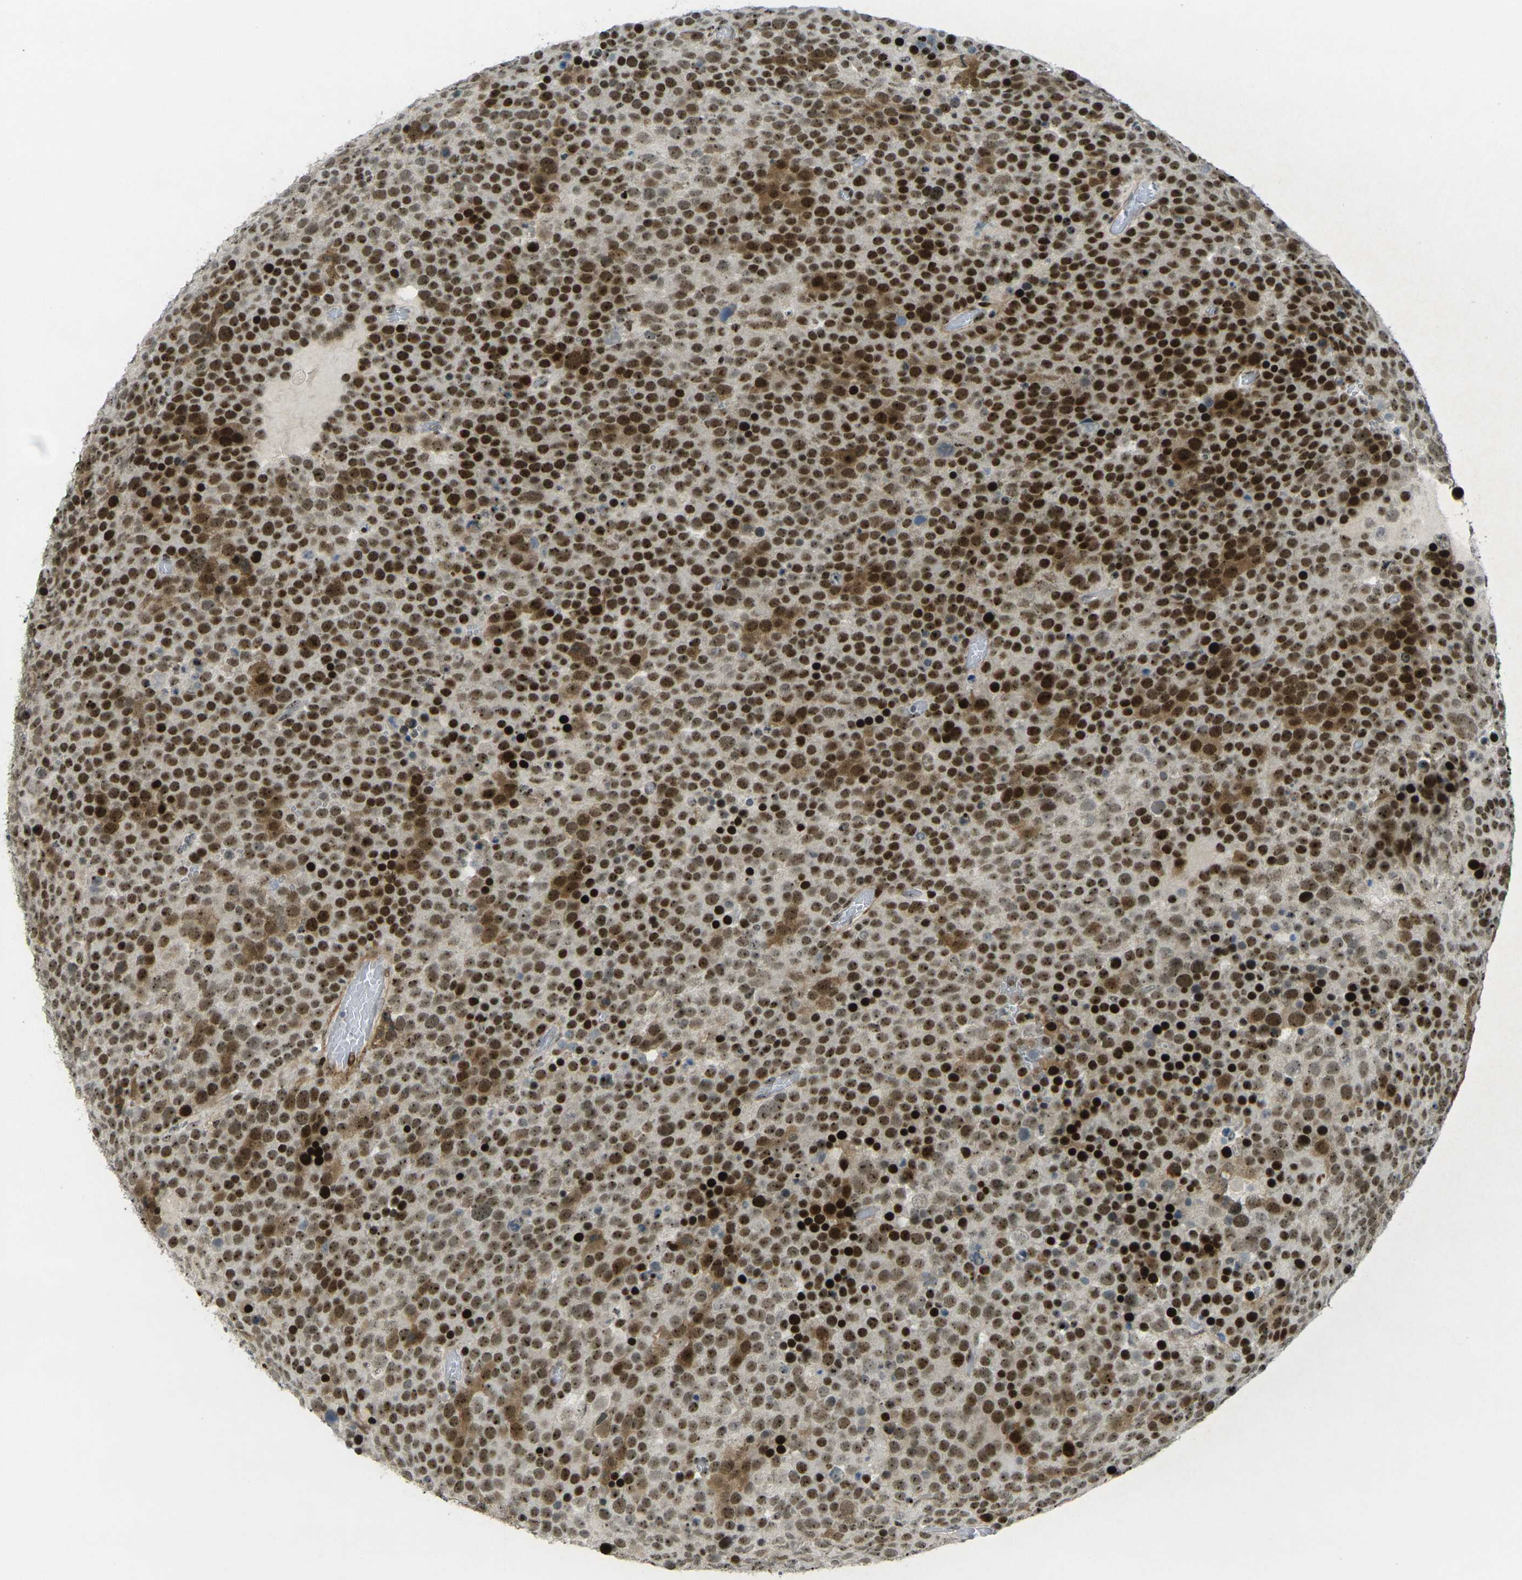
{"staining": {"intensity": "strong", "quantity": ">75%", "location": "cytoplasmic/membranous,nuclear"}, "tissue": "testis cancer", "cell_type": "Tumor cells", "image_type": "cancer", "snomed": [{"axis": "morphology", "description": "Seminoma, NOS"}, {"axis": "topography", "description": "Testis"}], "caption": "A high-resolution image shows IHC staining of testis seminoma, which shows strong cytoplasmic/membranous and nuclear staining in about >75% of tumor cells.", "gene": "UBE2C", "patient": {"sex": "male", "age": 71}}